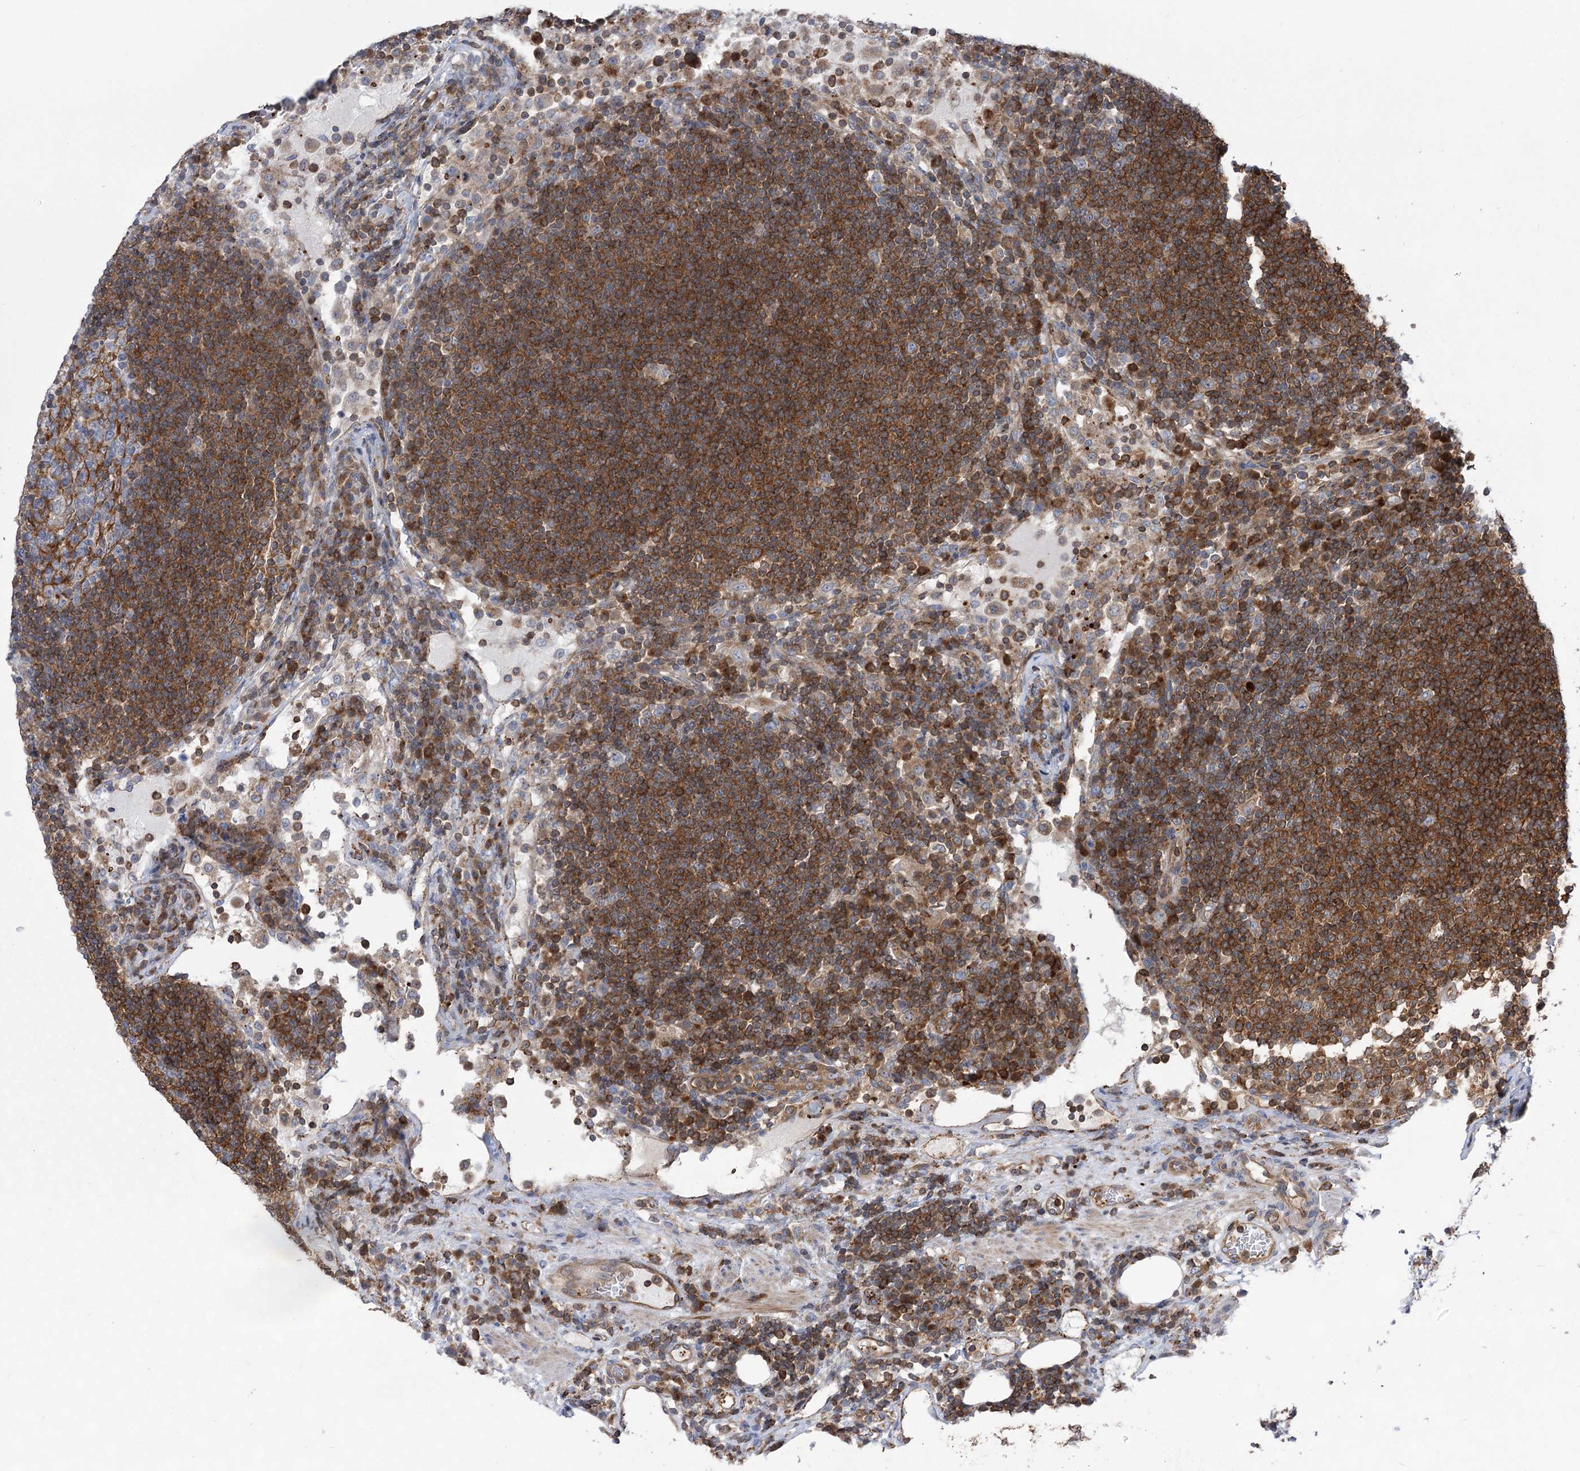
{"staining": {"intensity": "negative", "quantity": "none", "location": "none"}, "tissue": "lymph node", "cell_type": "Germinal center cells", "image_type": "normal", "snomed": [{"axis": "morphology", "description": "Normal tissue, NOS"}, {"axis": "topography", "description": "Lymph node"}], "caption": "IHC of normal human lymph node shows no staining in germinal center cells.", "gene": "VPS37B", "patient": {"sex": "female", "age": 53}}